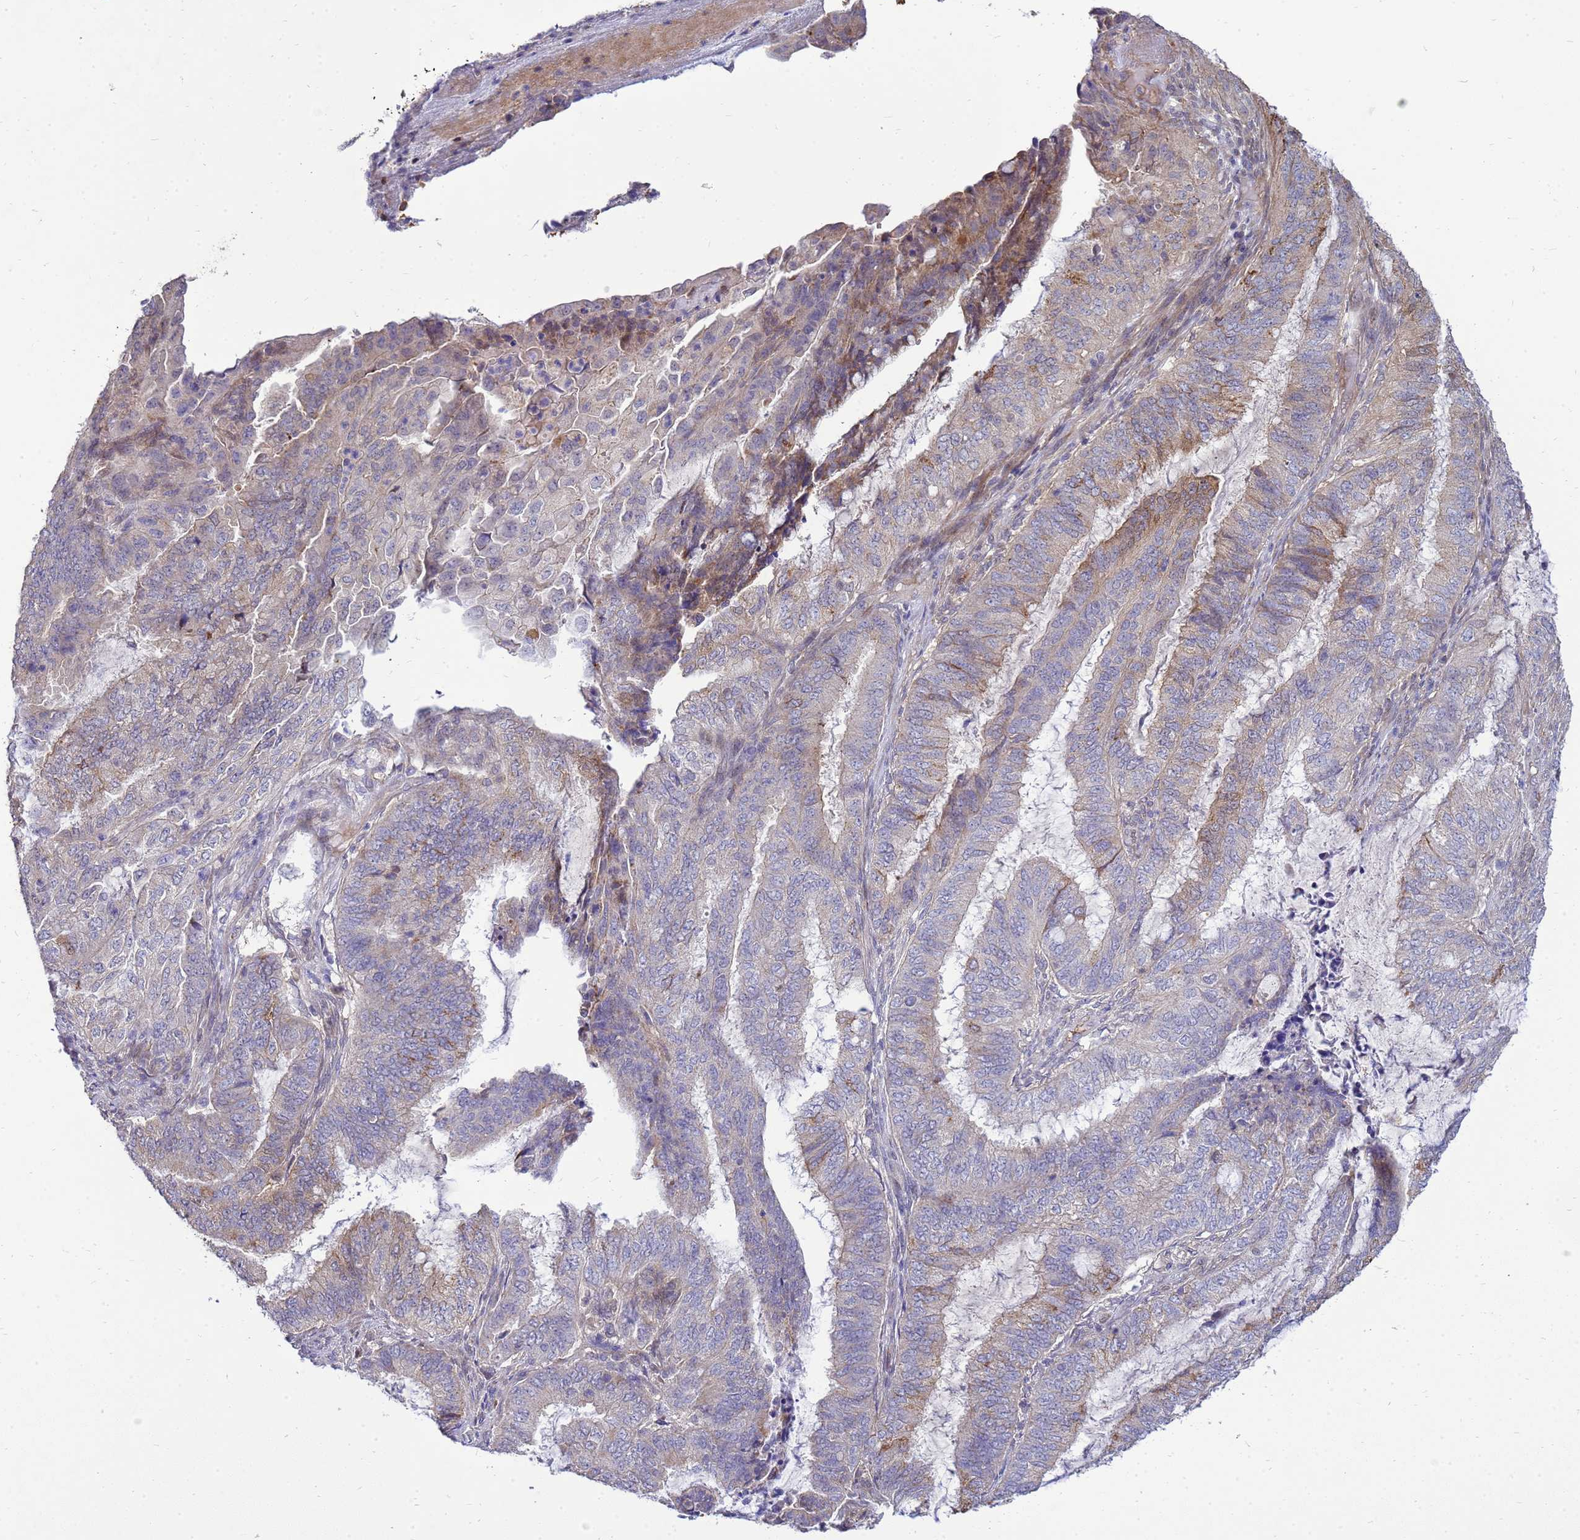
{"staining": {"intensity": "moderate", "quantity": "<25%", "location": "cytoplasmic/membranous,nuclear"}, "tissue": "endometrial cancer", "cell_type": "Tumor cells", "image_type": "cancer", "snomed": [{"axis": "morphology", "description": "Adenocarcinoma, NOS"}, {"axis": "topography", "description": "Endometrium"}], "caption": "Protein staining shows moderate cytoplasmic/membranous and nuclear positivity in approximately <25% of tumor cells in endometrial adenocarcinoma. (IHC, brightfield microscopy, high magnification).", "gene": "EIF4EBP3", "patient": {"sex": "female", "age": 51}}